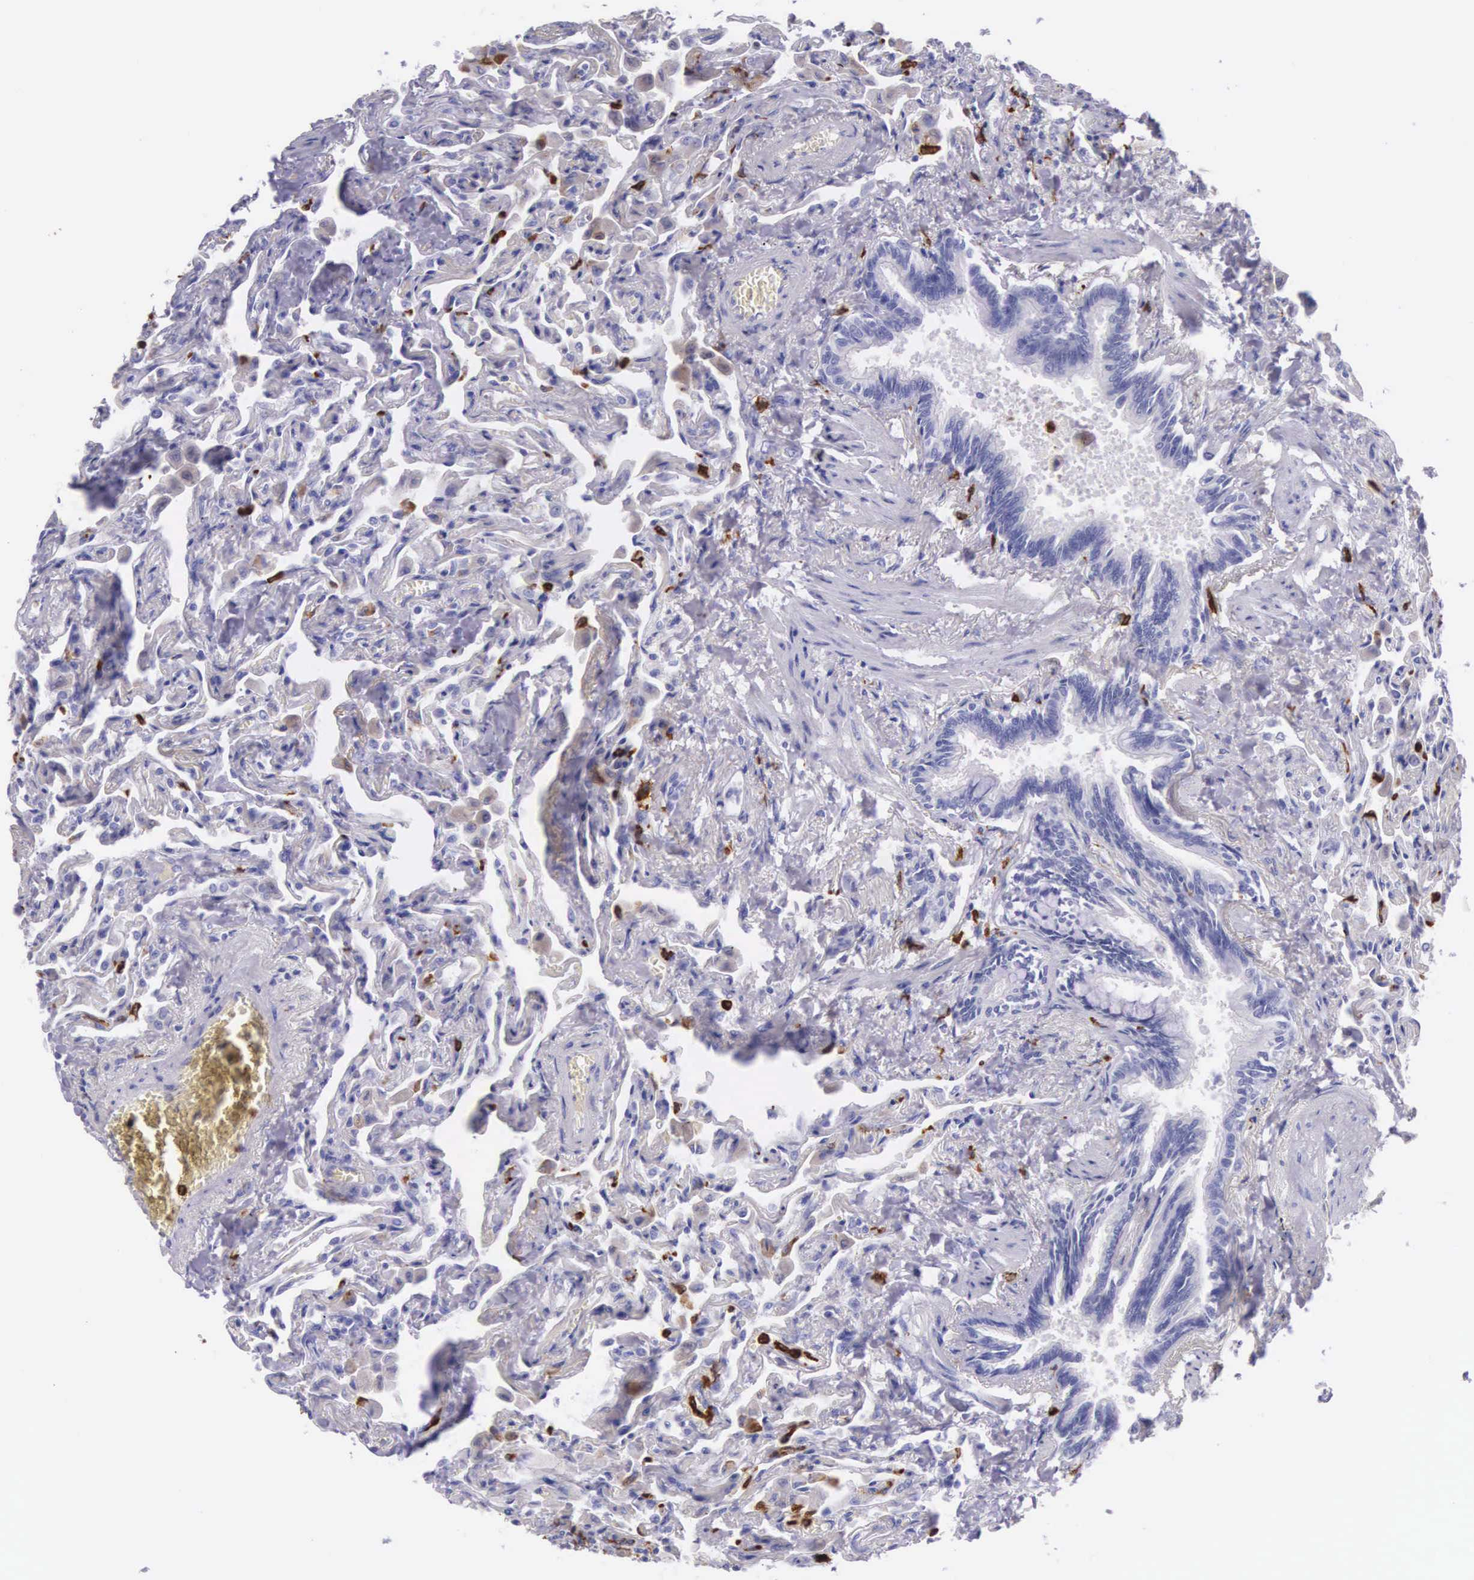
{"staining": {"intensity": "negative", "quantity": "none", "location": "none"}, "tissue": "lung", "cell_type": "Alveolar cells", "image_type": "normal", "snomed": [{"axis": "morphology", "description": "Normal tissue, NOS"}, {"axis": "topography", "description": "Lung"}], "caption": "Immunohistochemistry micrograph of benign lung: human lung stained with DAB (3,3'-diaminobenzidine) shows no significant protein positivity in alveolar cells.", "gene": "FCN1", "patient": {"sex": "male", "age": 73}}